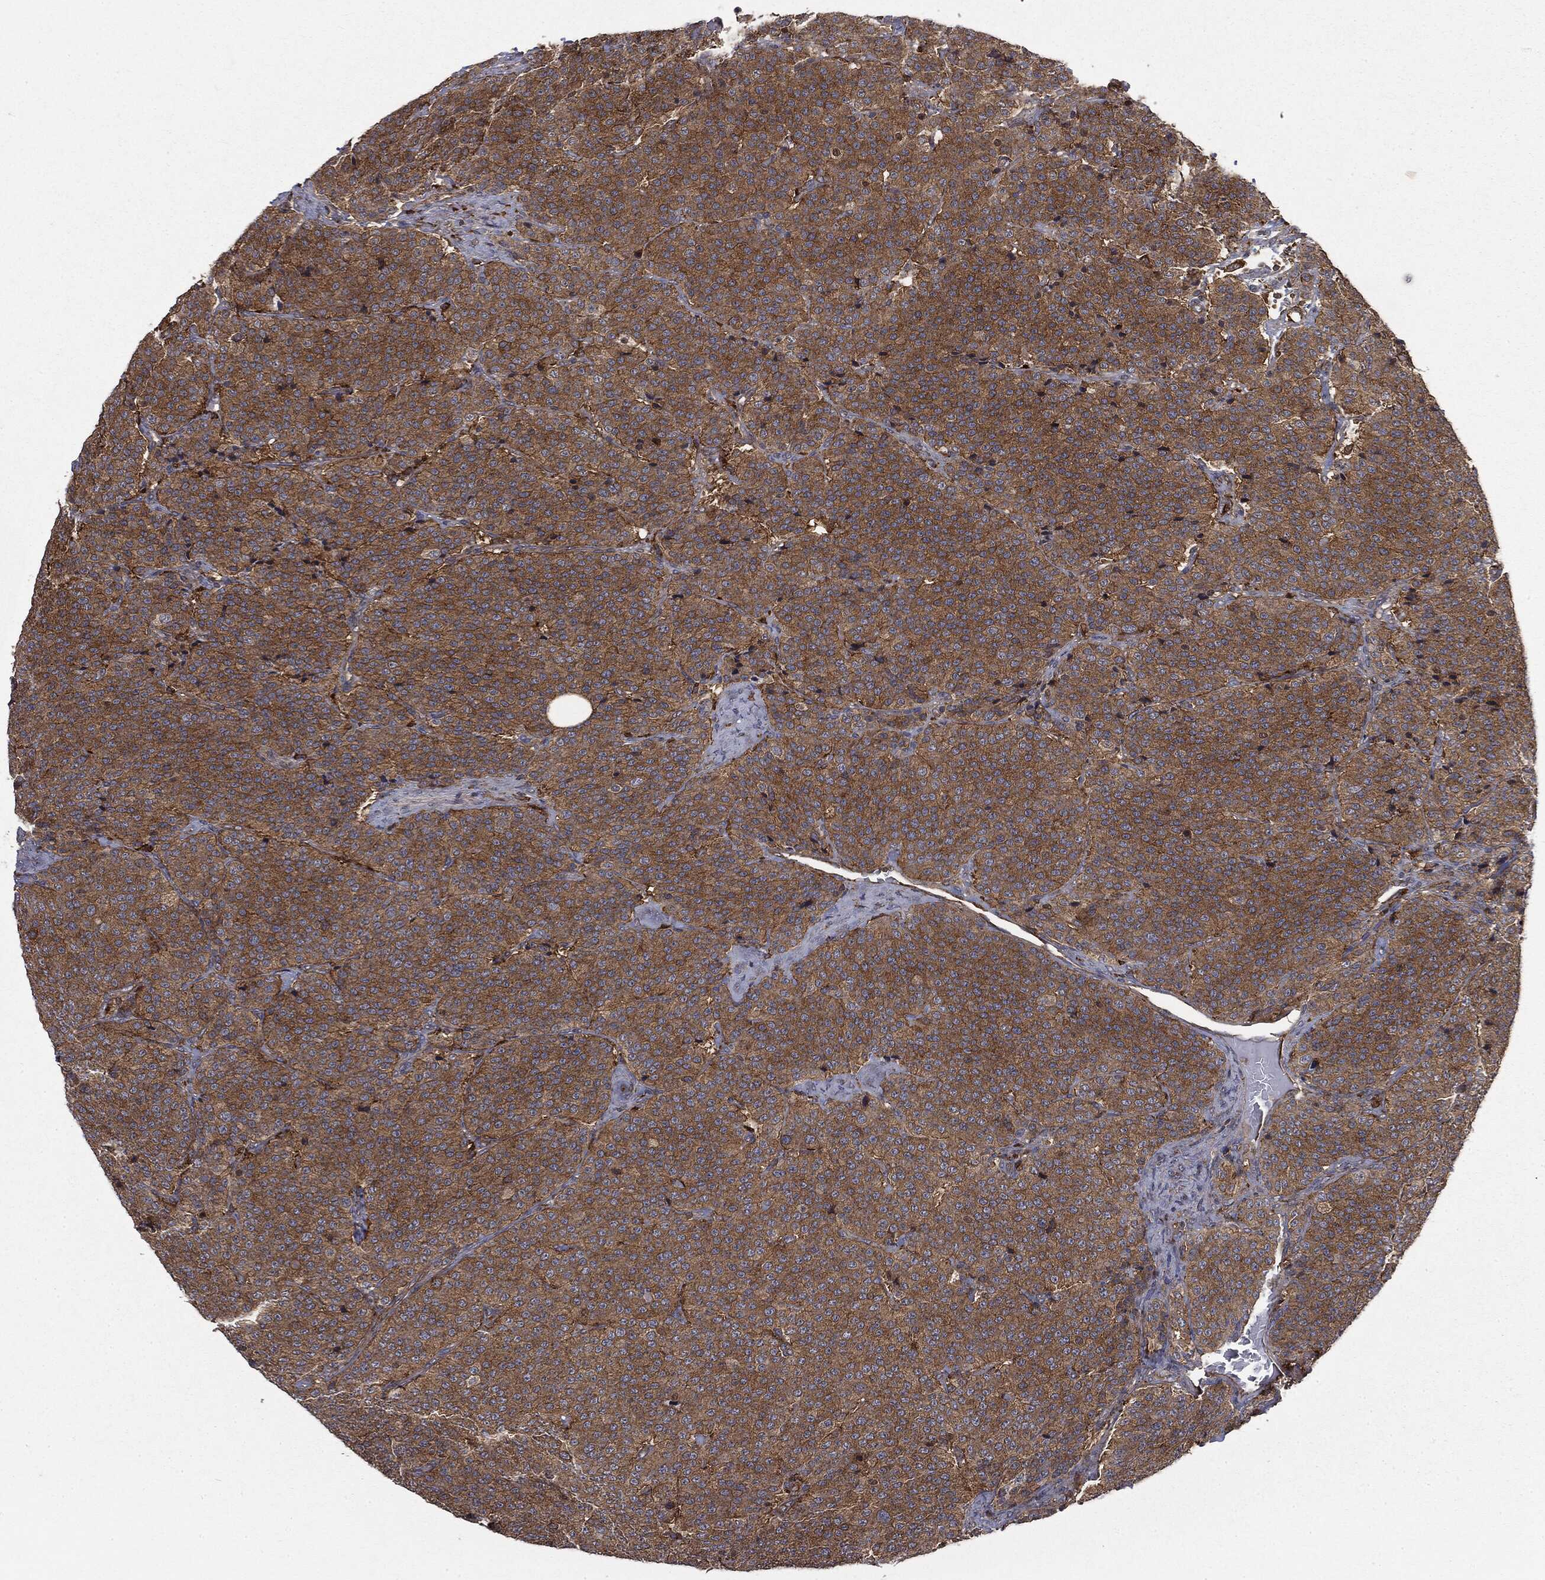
{"staining": {"intensity": "moderate", "quantity": ">75%", "location": "cytoplasmic/membranous"}, "tissue": "carcinoid", "cell_type": "Tumor cells", "image_type": "cancer", "snomed": [{"axis": "morphology", "description": "Carcinoid, malignant, NOS"}, {"axis": "topography", "description": "Small intestine"}], "caption": "Human carcinoid stained with a brown dye demonstrates moderate cytoplasmic/membranous positive positivity in about >75% of tumor cells.", "gene": "SNX5", "patient": {"sex": "female", "age": 58}}